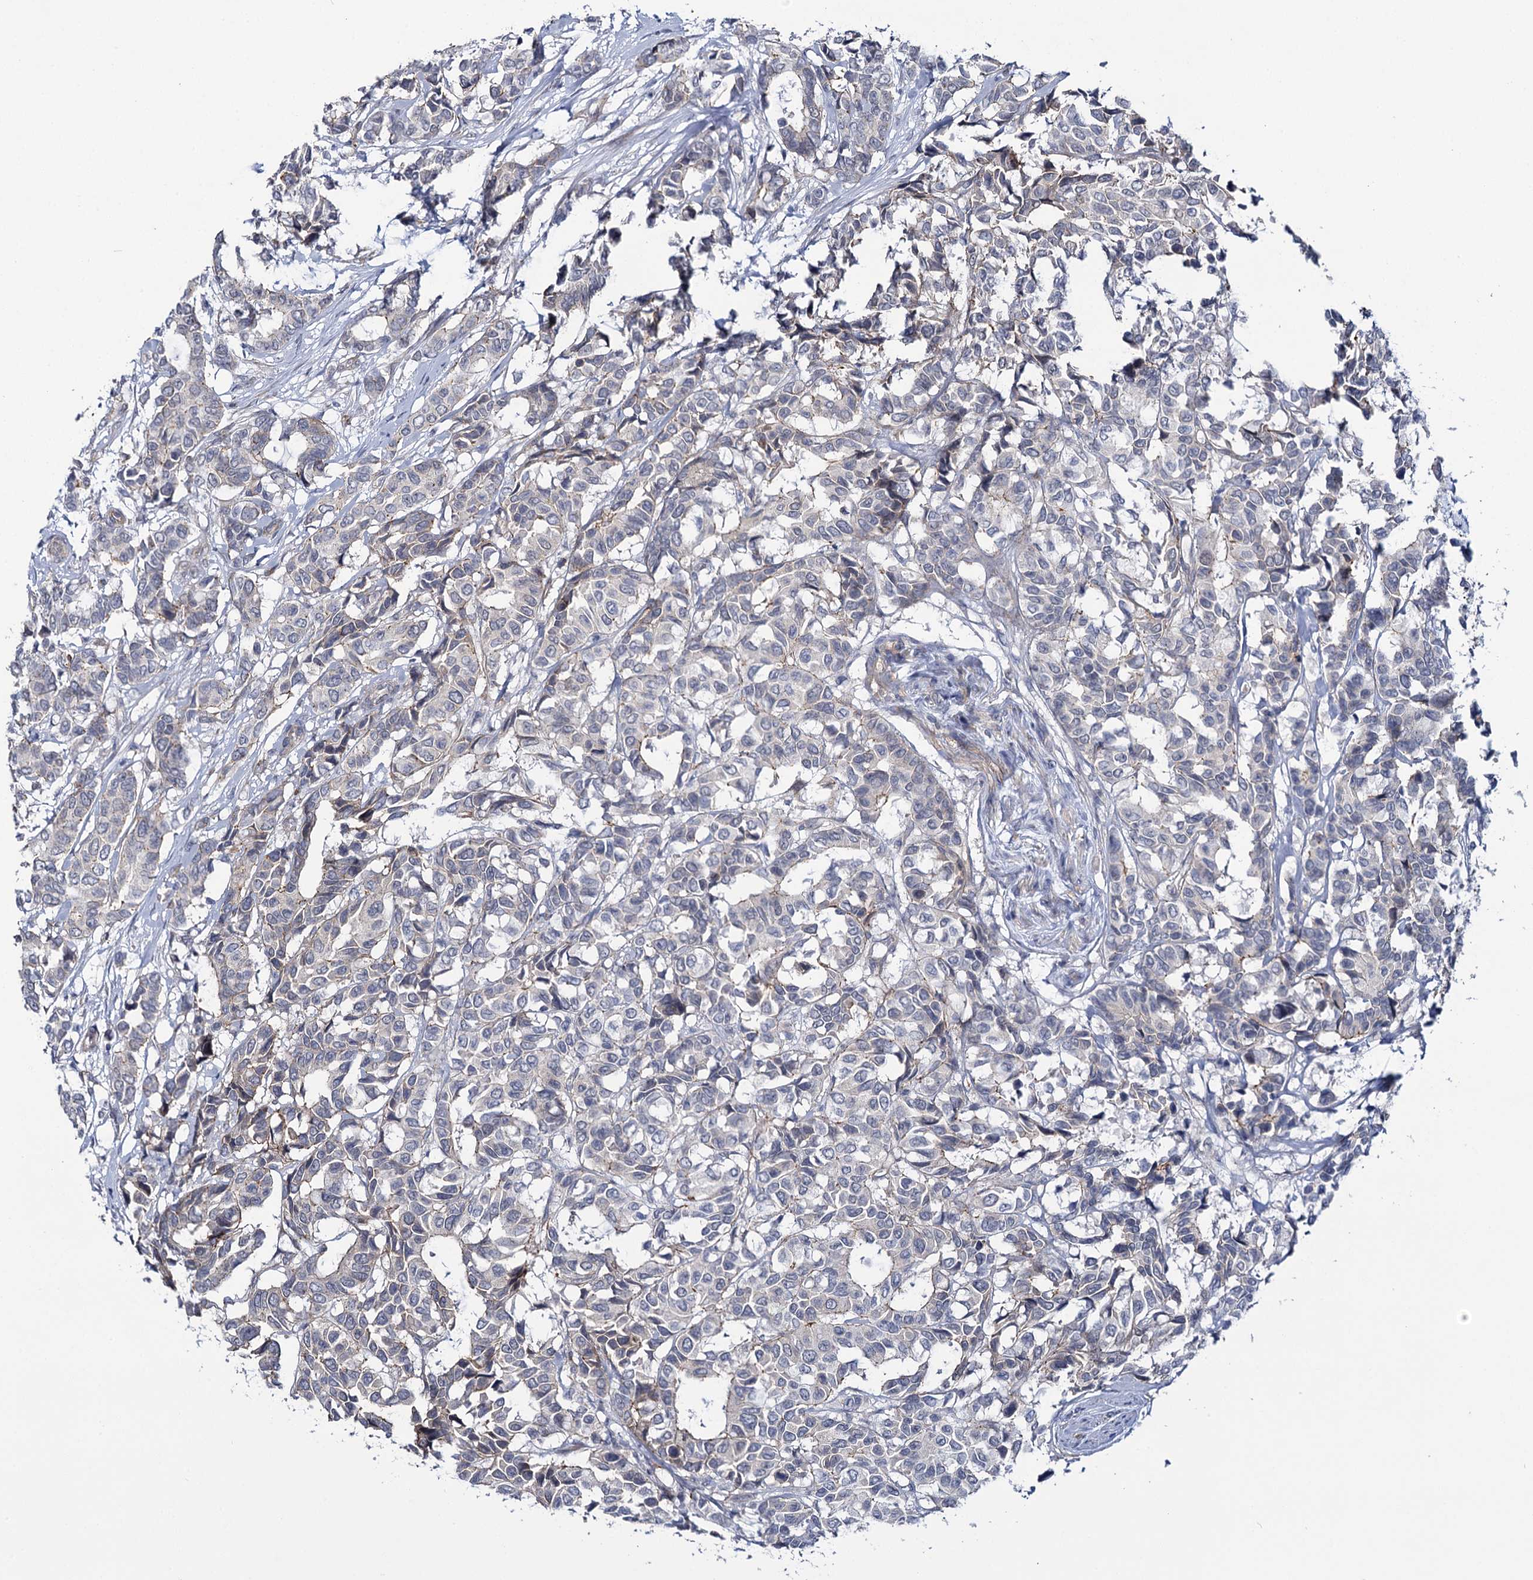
{"staining": {"intensity": "negative", "quantity": "none", "location": "none"}, "tissue": "breast cancer", "cell_type": "Tumor cells", "image_type": "cancer", "snomed": [{"axis": "morphology", "description": "Duct carcinoma"}, {"axis": "topography", "description": "Breast"}], "caption": "DAB (3,3'-diaminobenzidine) immunohistochemical staining of human breast cancer (infiltrating ductal carcinoma) displays no significant expression in tumor cells.", "gene": "MBLAC2", "patient": {"sex": "female", "age": 87}}